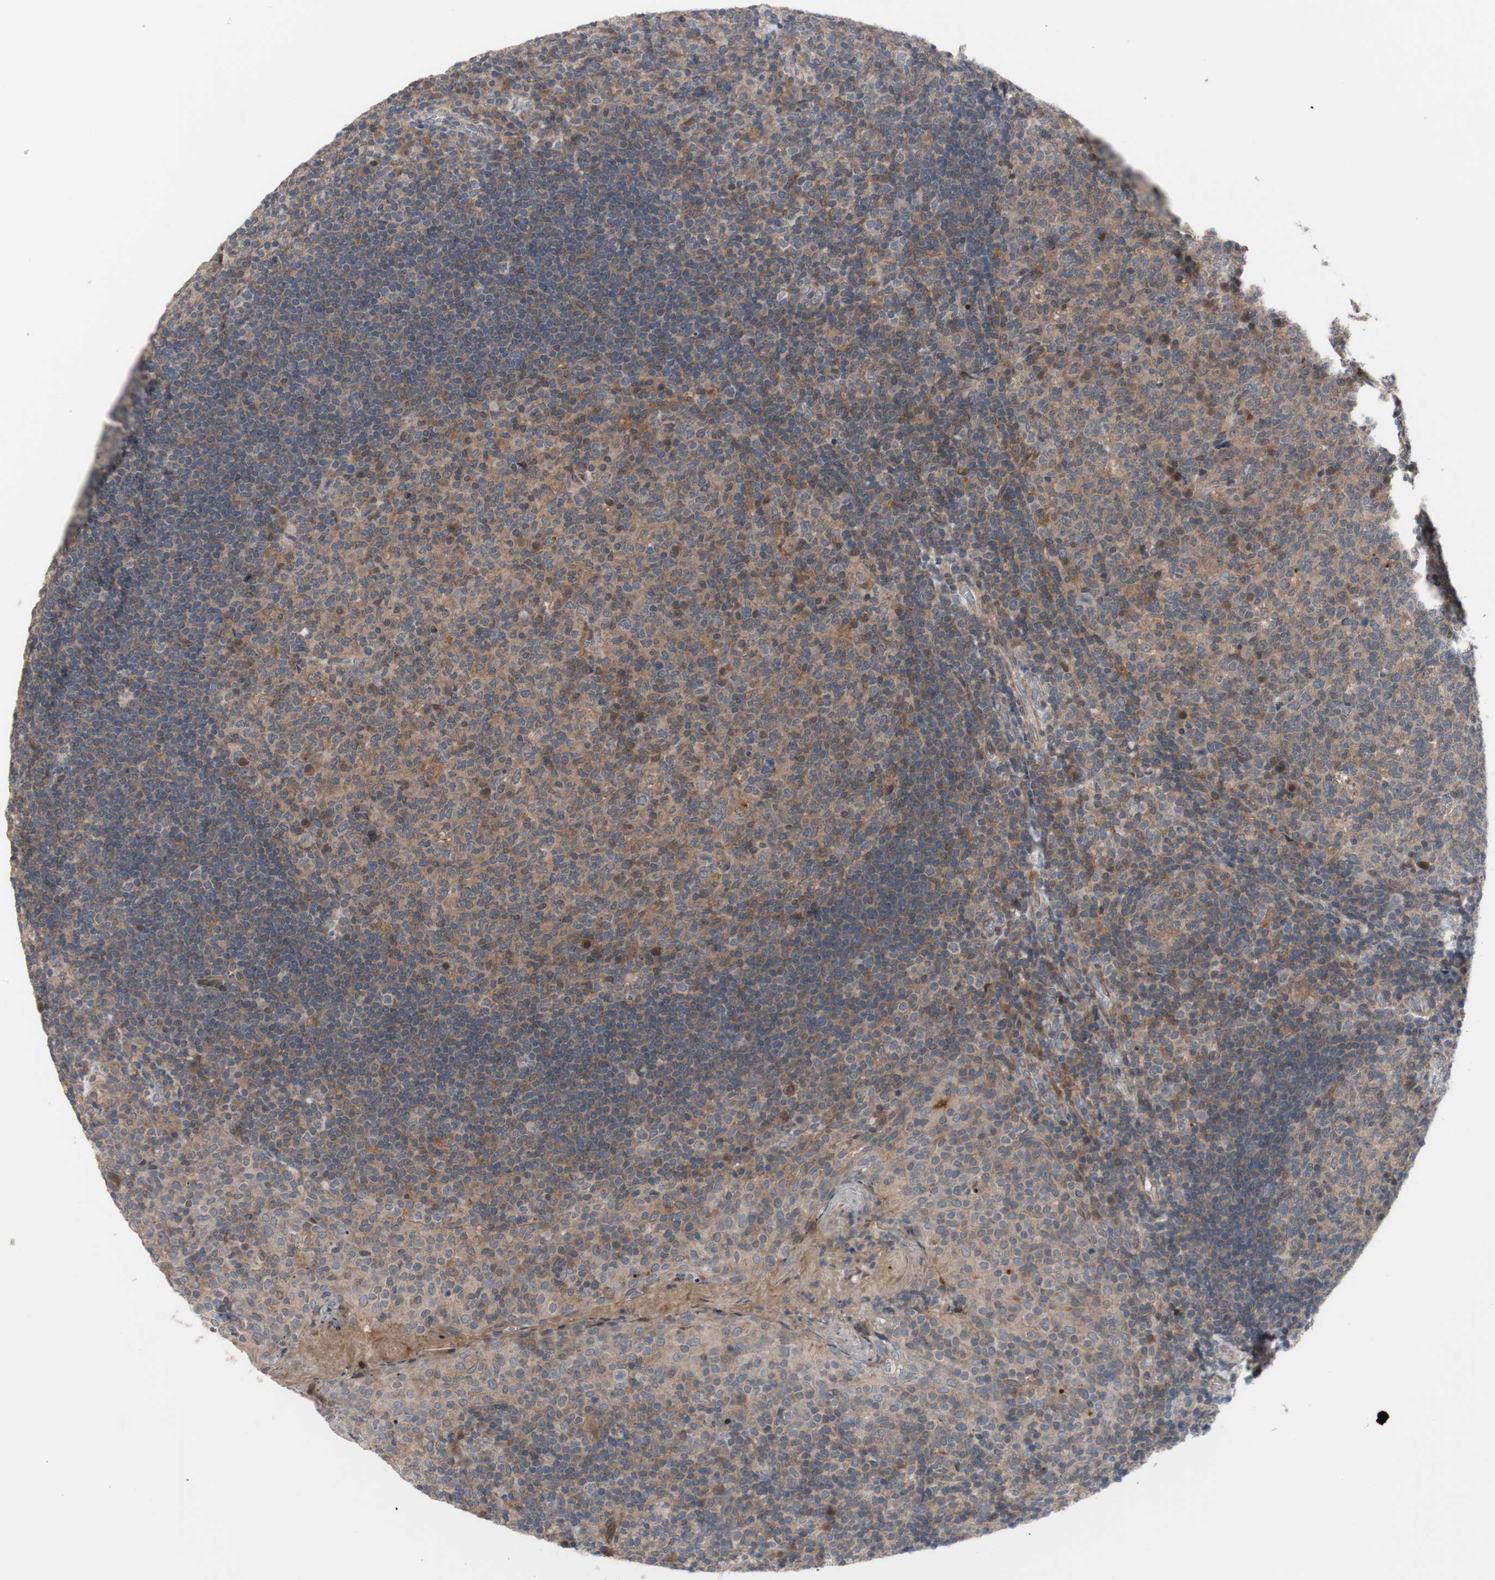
{"staining": {"intensity": "moderate", "quantity": ">75%", "location": "cytoplasmic/membranous"}, "tissue": "tonsil", "cell_type": "Germinal center cells", "image_type": "normal", "snomed": [{"axis": "morphology", "description": "Normal tissue, NOS"}, {"axis": "topography", "description": "Tonsil"}], "caption": "Immunohistochemical staining of normal tonsil shows moderate cytoplasmic/membranous protein positivity in approximately >75% of germinal center cells. (DAB = brown stain, brightfield microscopy at high magnification).", "gene": "OAZ1", "patient": {"sex": "male", "age": 17}}